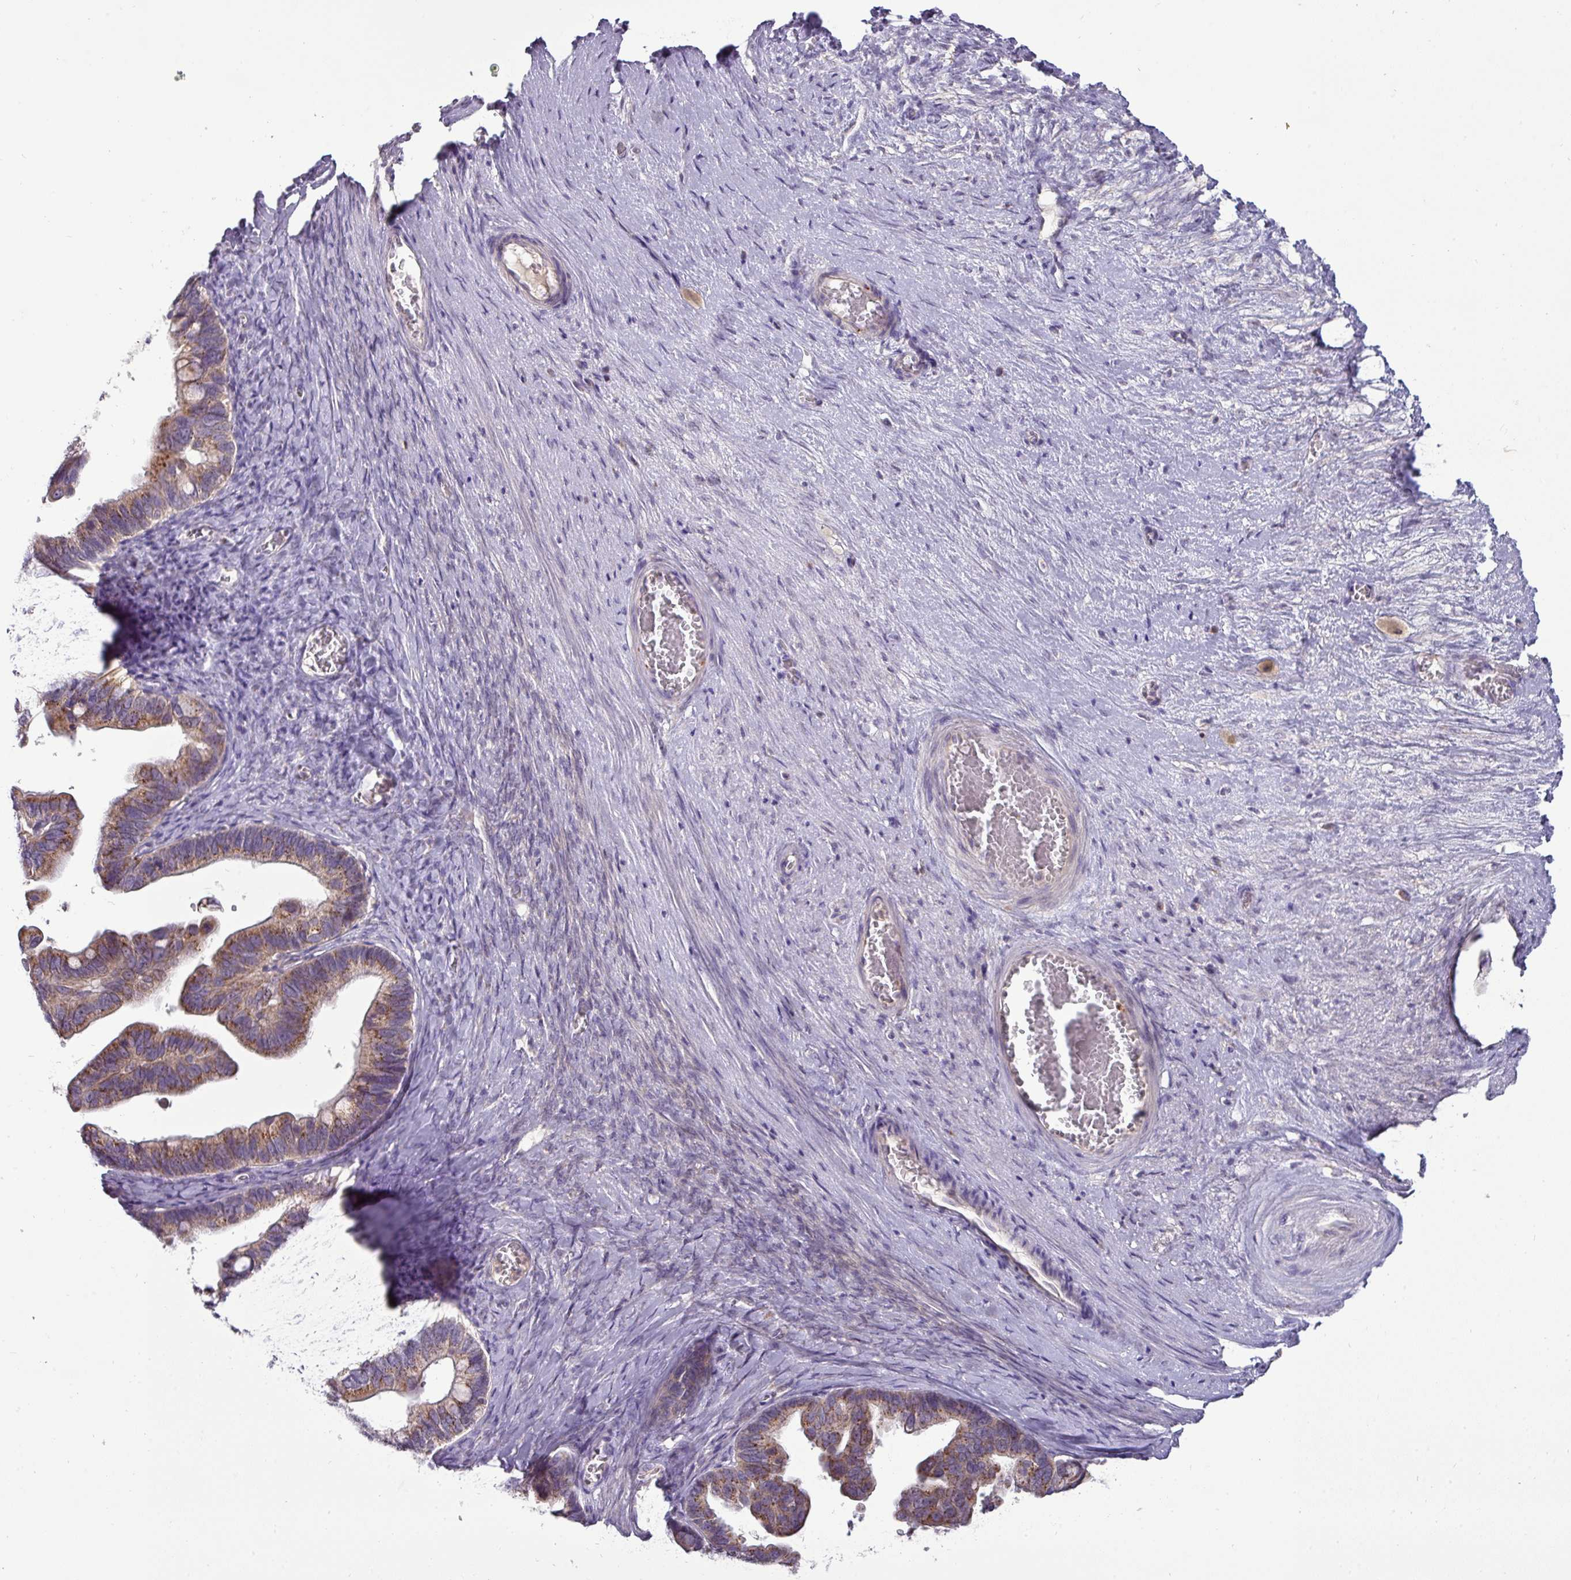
{"staining": {"intensity": "moderate", "quantity": ">75%", "location": "cytoplasmic/membranous"}, "tissue": "ovarian cancer", "cell_type": "Tumor cells", "image_type": "cancer", "snomed": [{"axis": "morphology", "description": "Cystadenocarcinoma, serous, NOS"}, {"axis": "topography", "description": "Ovary"}], "caption": "A high-resolution photomicrograph shows IHC staining of ovarian cancer (serous cystadenocarcinoma), which reveals moderate cytoplasmic/membranous expression in about >75% of tumor cells.", "gene": "TRAPPC1", "patient": {"sex": "female", "age": 56}}